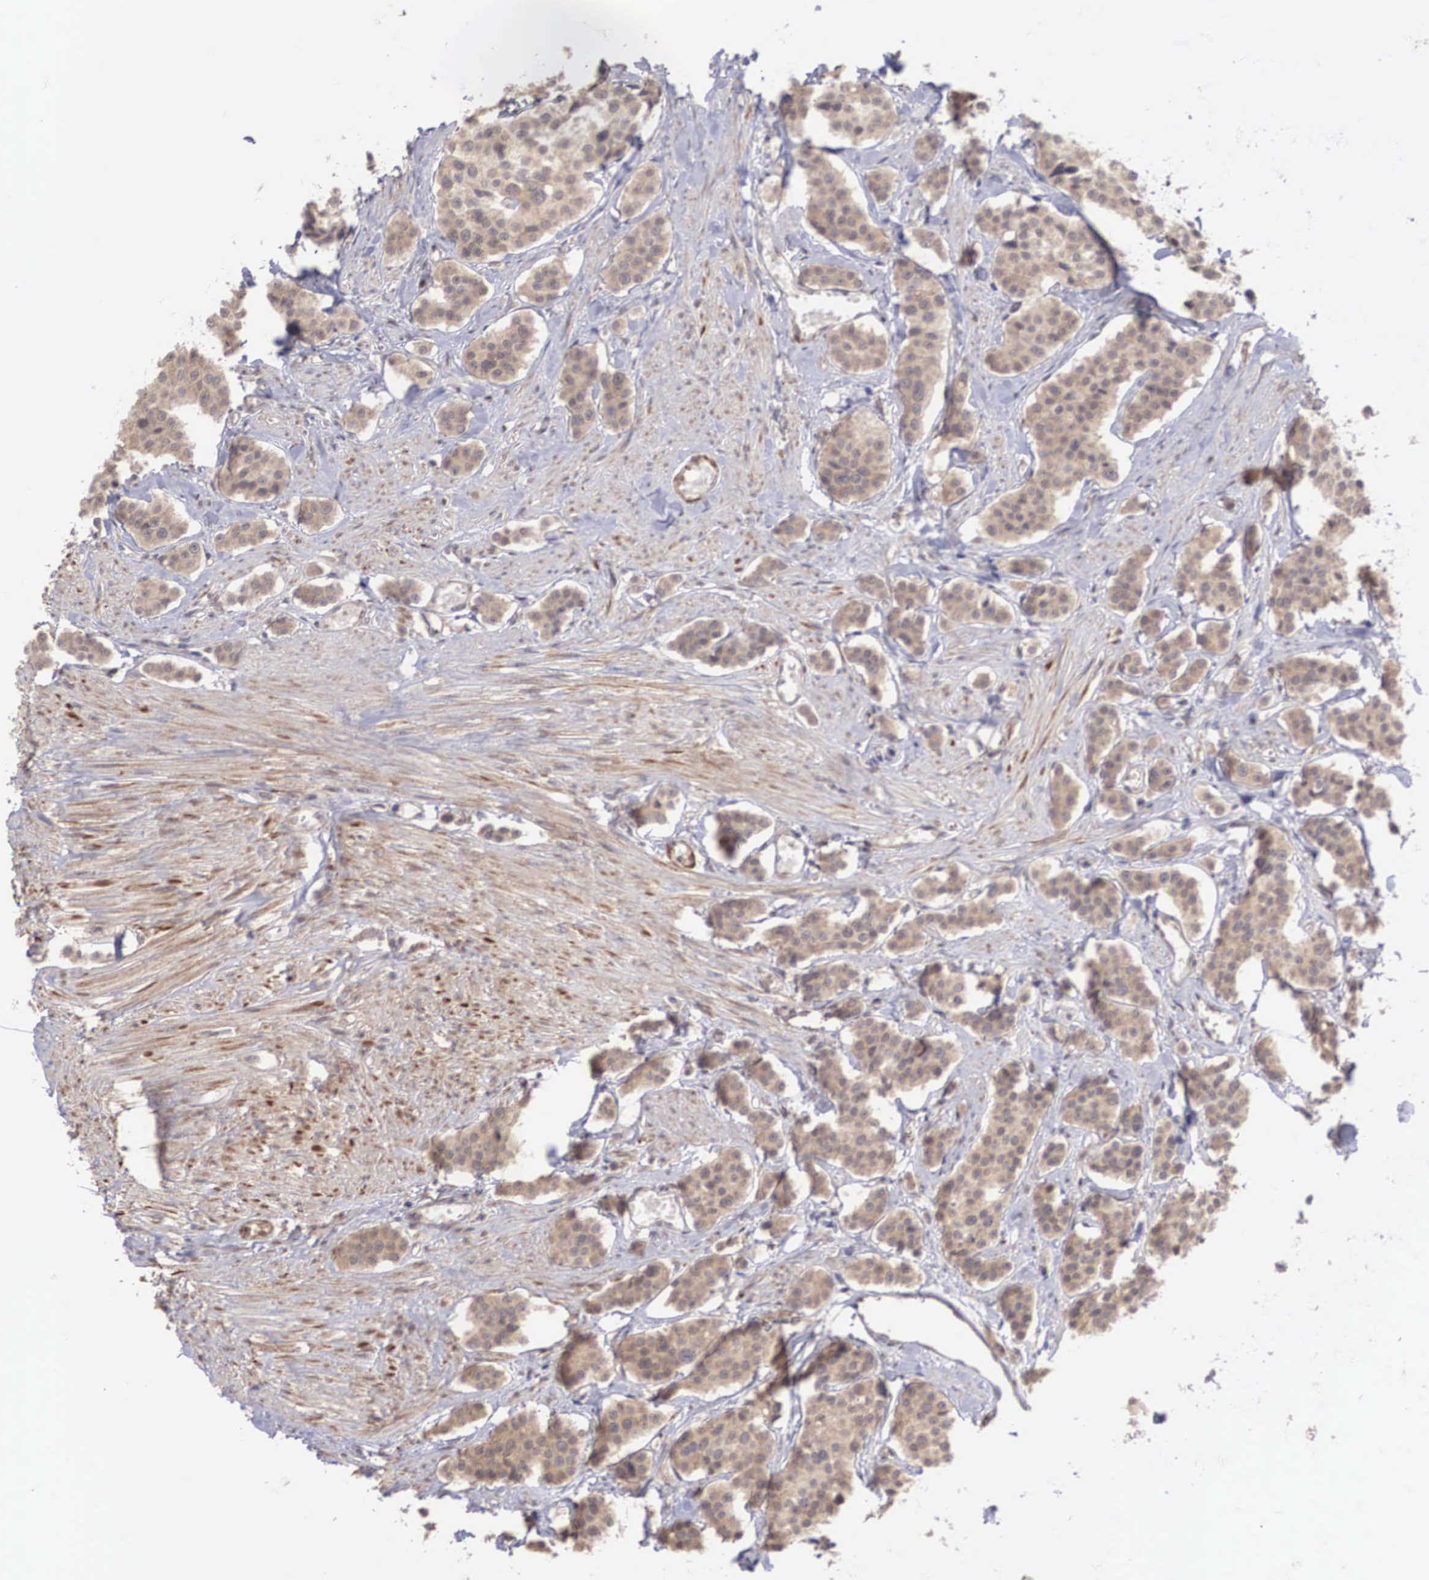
{"staining": {"intensity": "weak", "quantity": ">75%", "location": "cytoplasmic/membranous"}, "tissue": "carcinoid", "cell_type": "Tumor cells", "image_type": "cancer", "snomed": [{"axis": "morphology", "description": "Carcinoid, malignant, NOS"}, {"axis": "topography", "description": "Small intestine"}], "caption": "A brown stain labels weak cytoplasmic/membranous positivity of a protein in carcinoid (malignant) tumor cells.", "gene": "DNAJB7", "patient": {"sex": "male", "age": 60}}